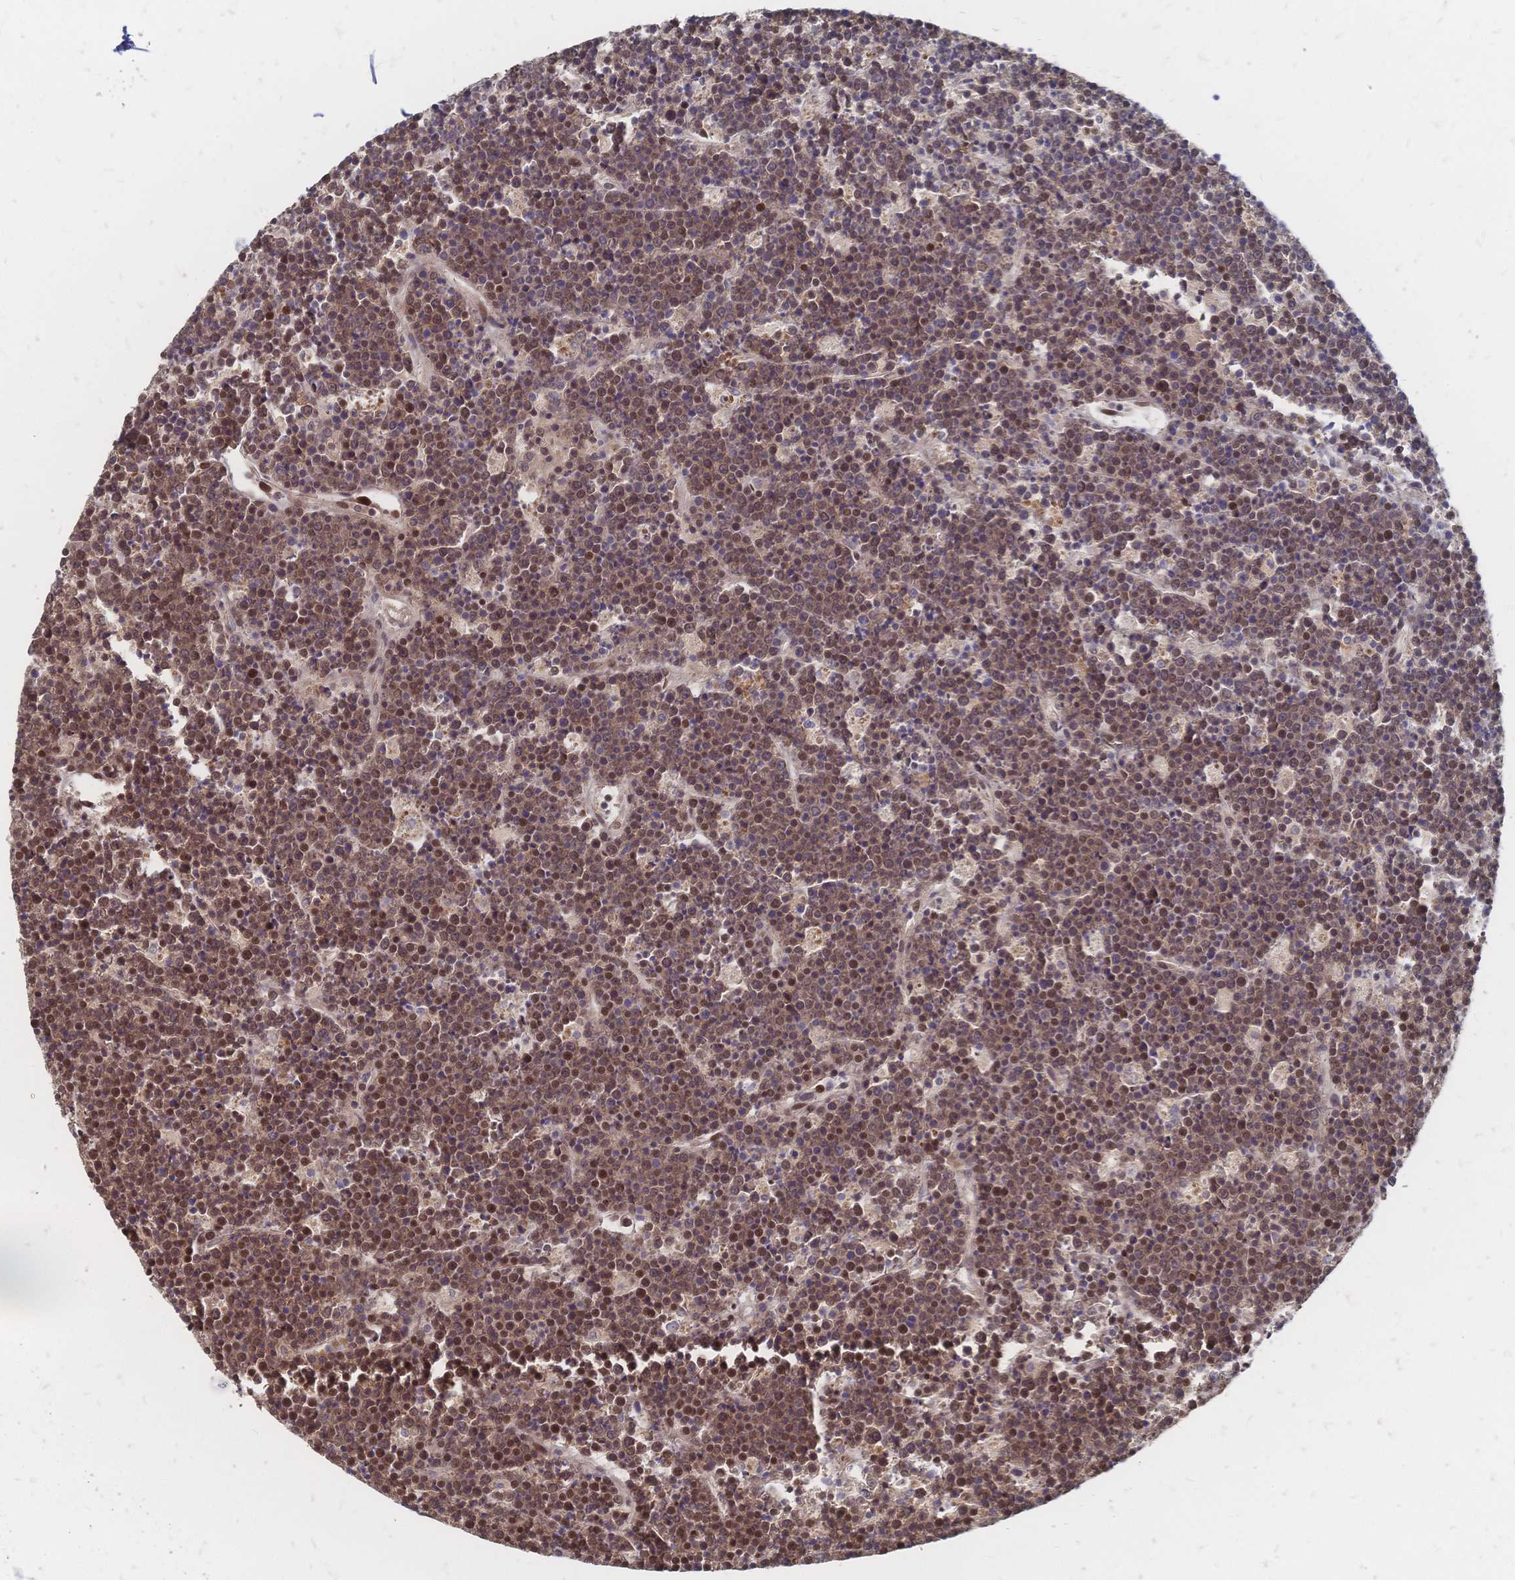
{"staining": {"intensity": "moderate", "quantity": "25%-75%", "location": "cytoplasmic/membranous,nuclear"}, "tissue": "lymphoma", "cell_type": "Tumor cells", "image_type": "cancer", "snomed": [{"axis": "morphology", "description": "Malignant lymphoma, non-Hodgkin's type, High grade"}, {"axis": "topography", "description": "Ovary"}], "caption": "Immunohistochemical staining of human lymphoma reveals medium levels of moderate cytoplasmic/membranous and nuclear positivity in approximately 25%-75% of tumor cells.", "gene": "NELFA", "patient": {"sex": "female", "age": 56}}